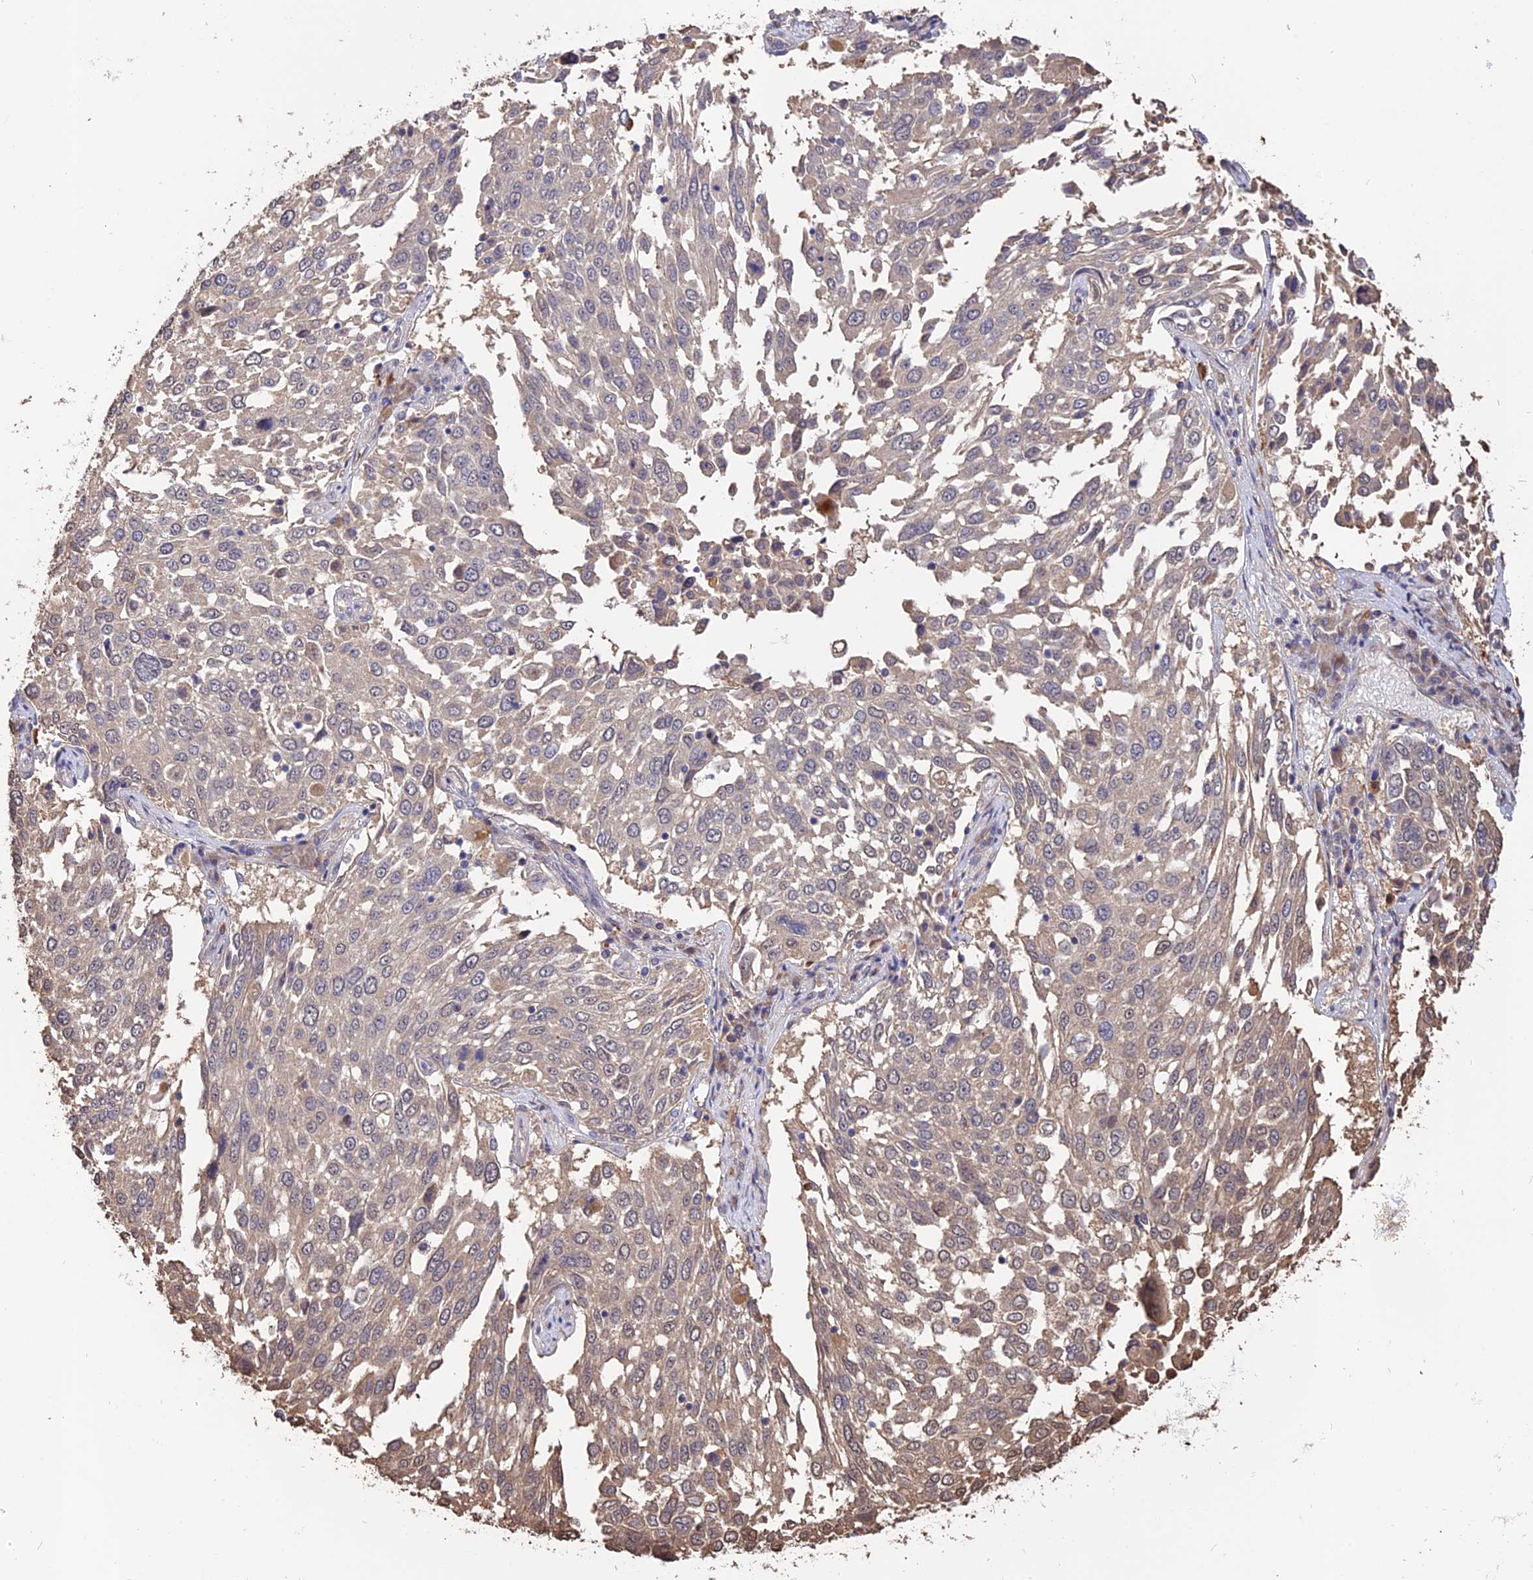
{"staining": {"intensity": "weak", "quantity": "<25%", "location": "cytoplasmic/membranous"}, "tissue": "lung cancer", "cell_type": "Tumor cells", "image_type": "cancer", "snomed": [{"axis": "morphology", "description": "Squamous cell carcinoma, NOS"}, {"axis": "topography", "description": "Lung"}], "caption": "A high-resolution photomicrograph shows immunohistochemistry (IHC) staining of lung cancer (squamous cell carcinoma), which shows no significant expression in tumor cells.", "gene": "CARMIL2", "patient": {"sex": "male", "age": 65}}